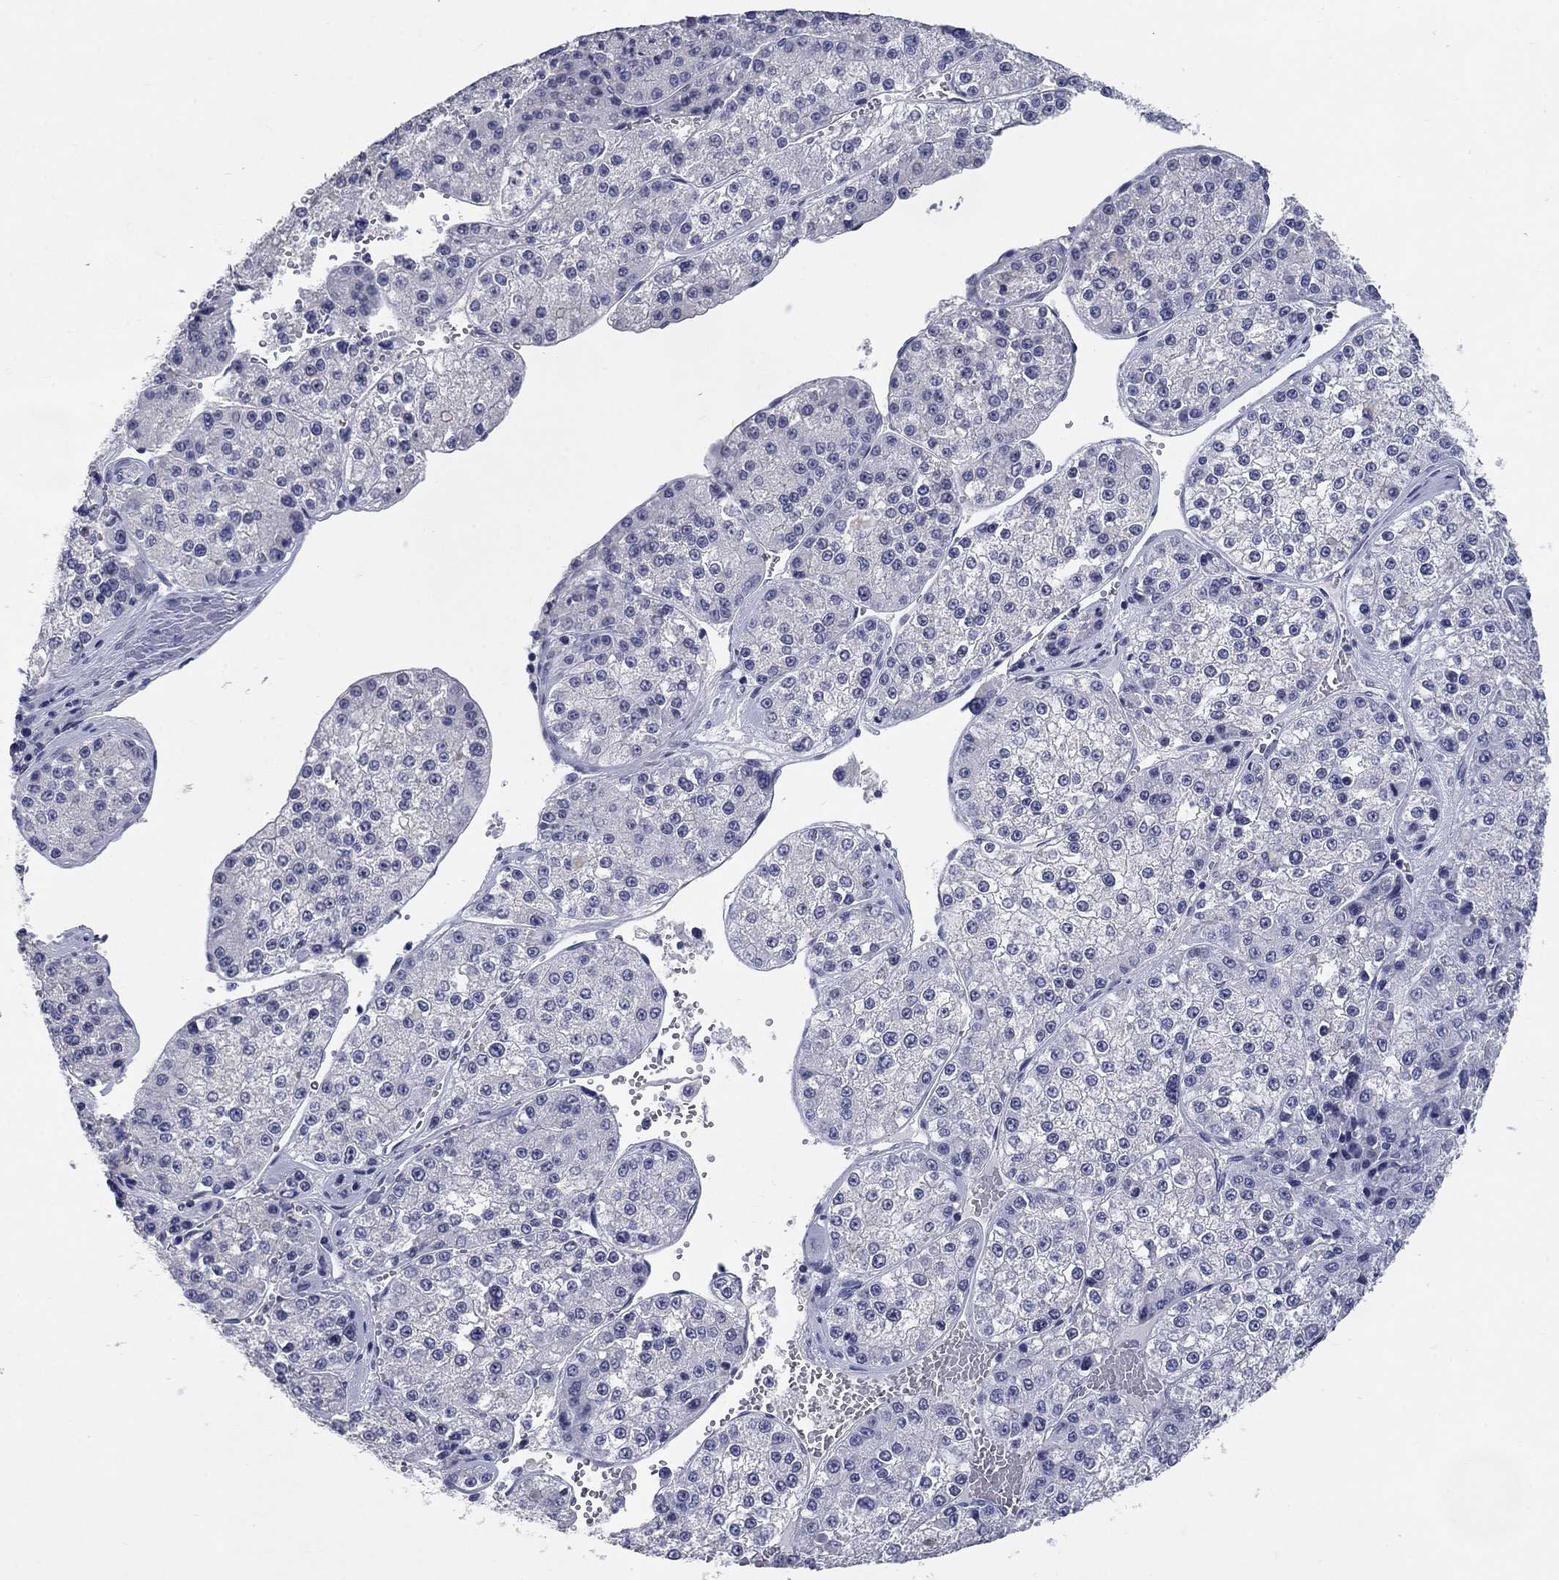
{"staining": {"intensity": "negative", "quantity": "none", "location": "none"}, "tissue": "liver cancer", "cell_type": "Tumor cells", "image_type": "cancer", "snomed": [{"axis": "morphology", "description": "Carcinoma, Hepatocellular, NOS"}, {"axis": "topography", "description": "Liver"}], "caption": "Immunohistochemical staining of liver cancer reveals no significant positivity in tumor cells.", "gene": "ELAVL4", "patient": {"sex": "female", "age": 73}}